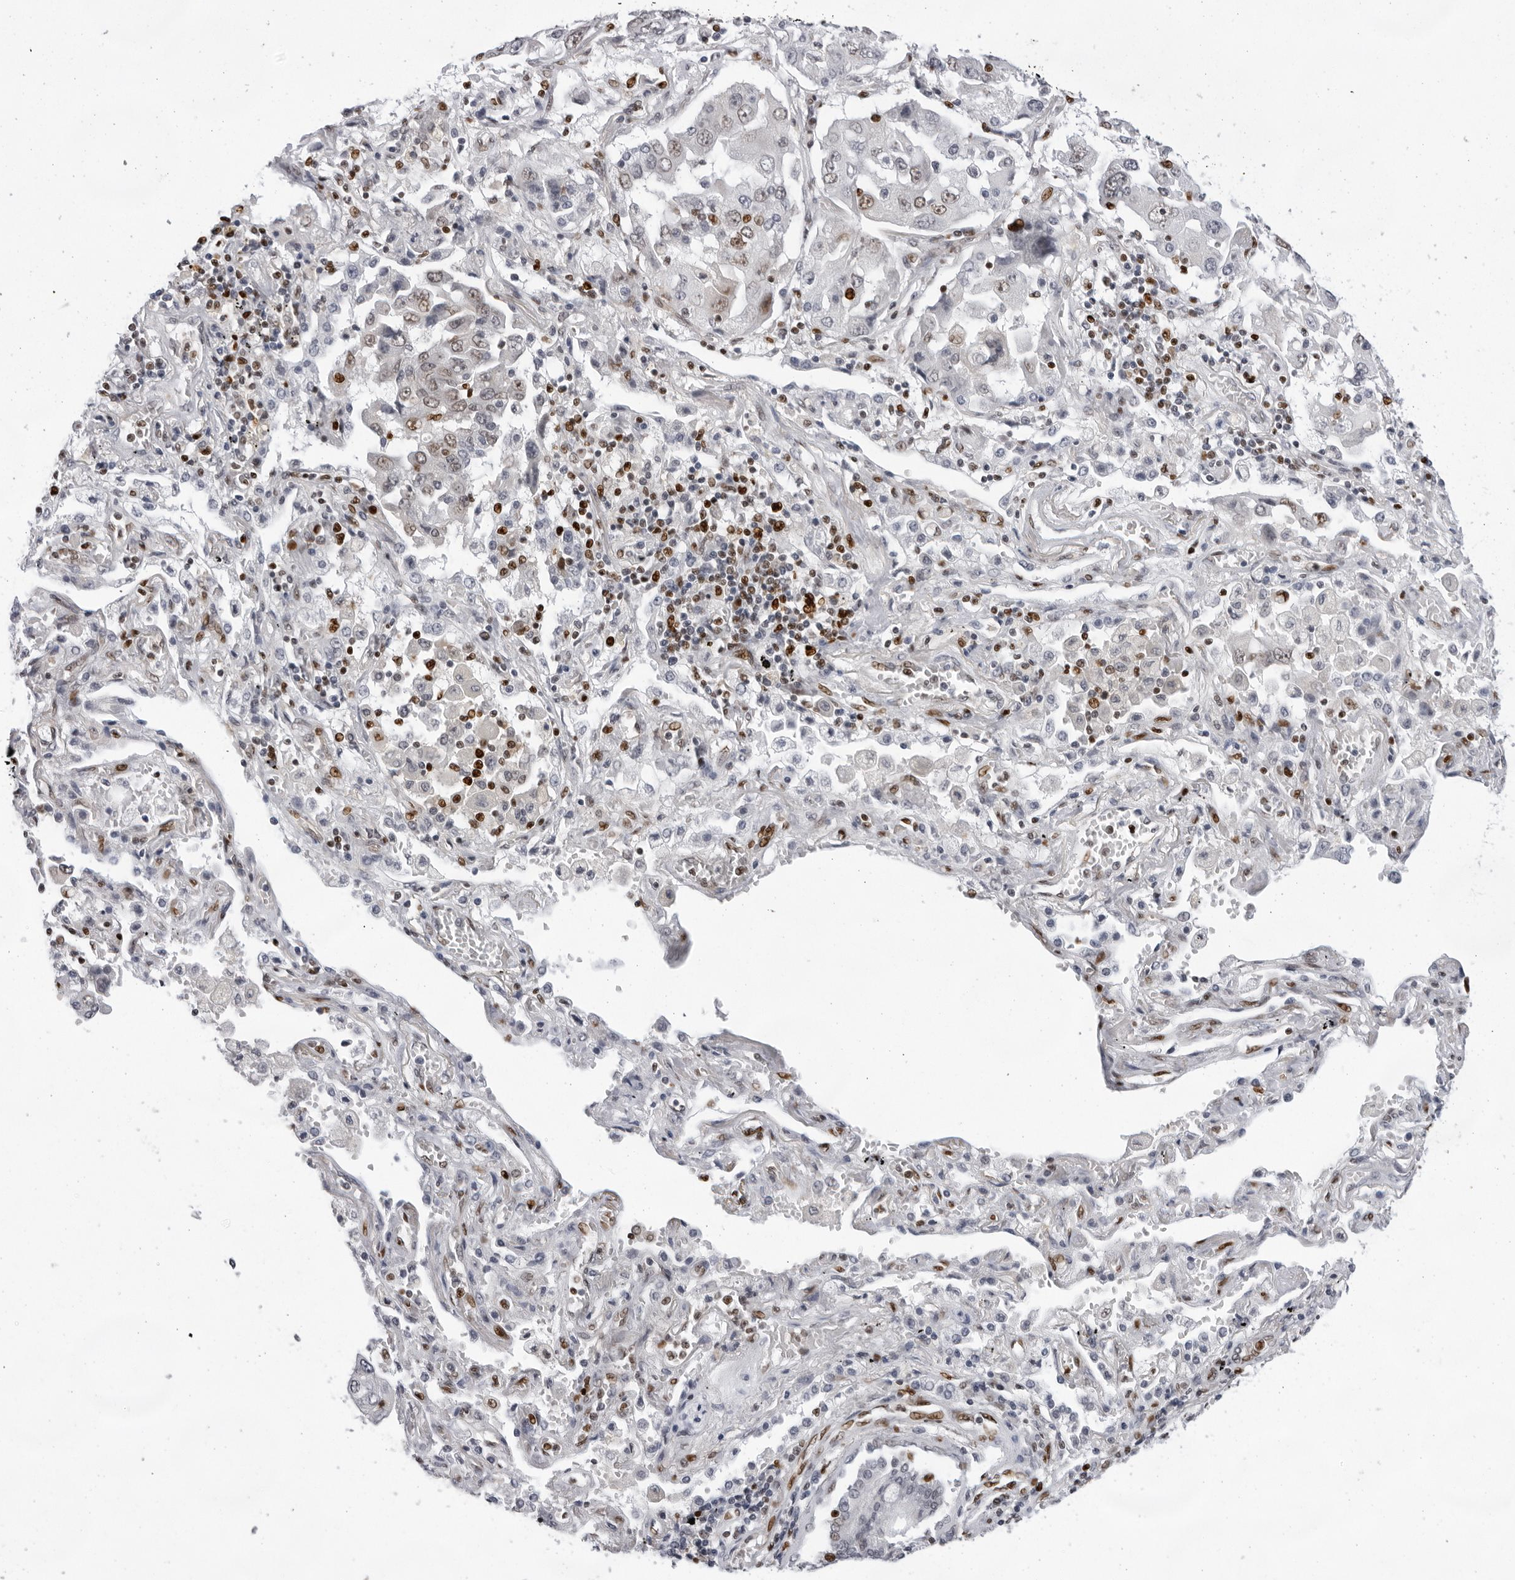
{"staining": {"intensity": "moderate", "quantity": "25%-75%", "location": "nuclear"}, "tissue": "lung cancer", "cell_type": "Tumor cells", "image_type": "cancer", "snomed": [{"axis": "morphology", "description": "Adenocarcinoma, NOS"}, {"axis": "topography", "description": "Lung"}], "caption": "IHC (DAB) staining of human lung adenocarcinoma displays moderate nuclear protein staining in about 25%-75% of tumor cells.", "gene": "OGG1", "patient": {"sex": "female", "age": 65}}